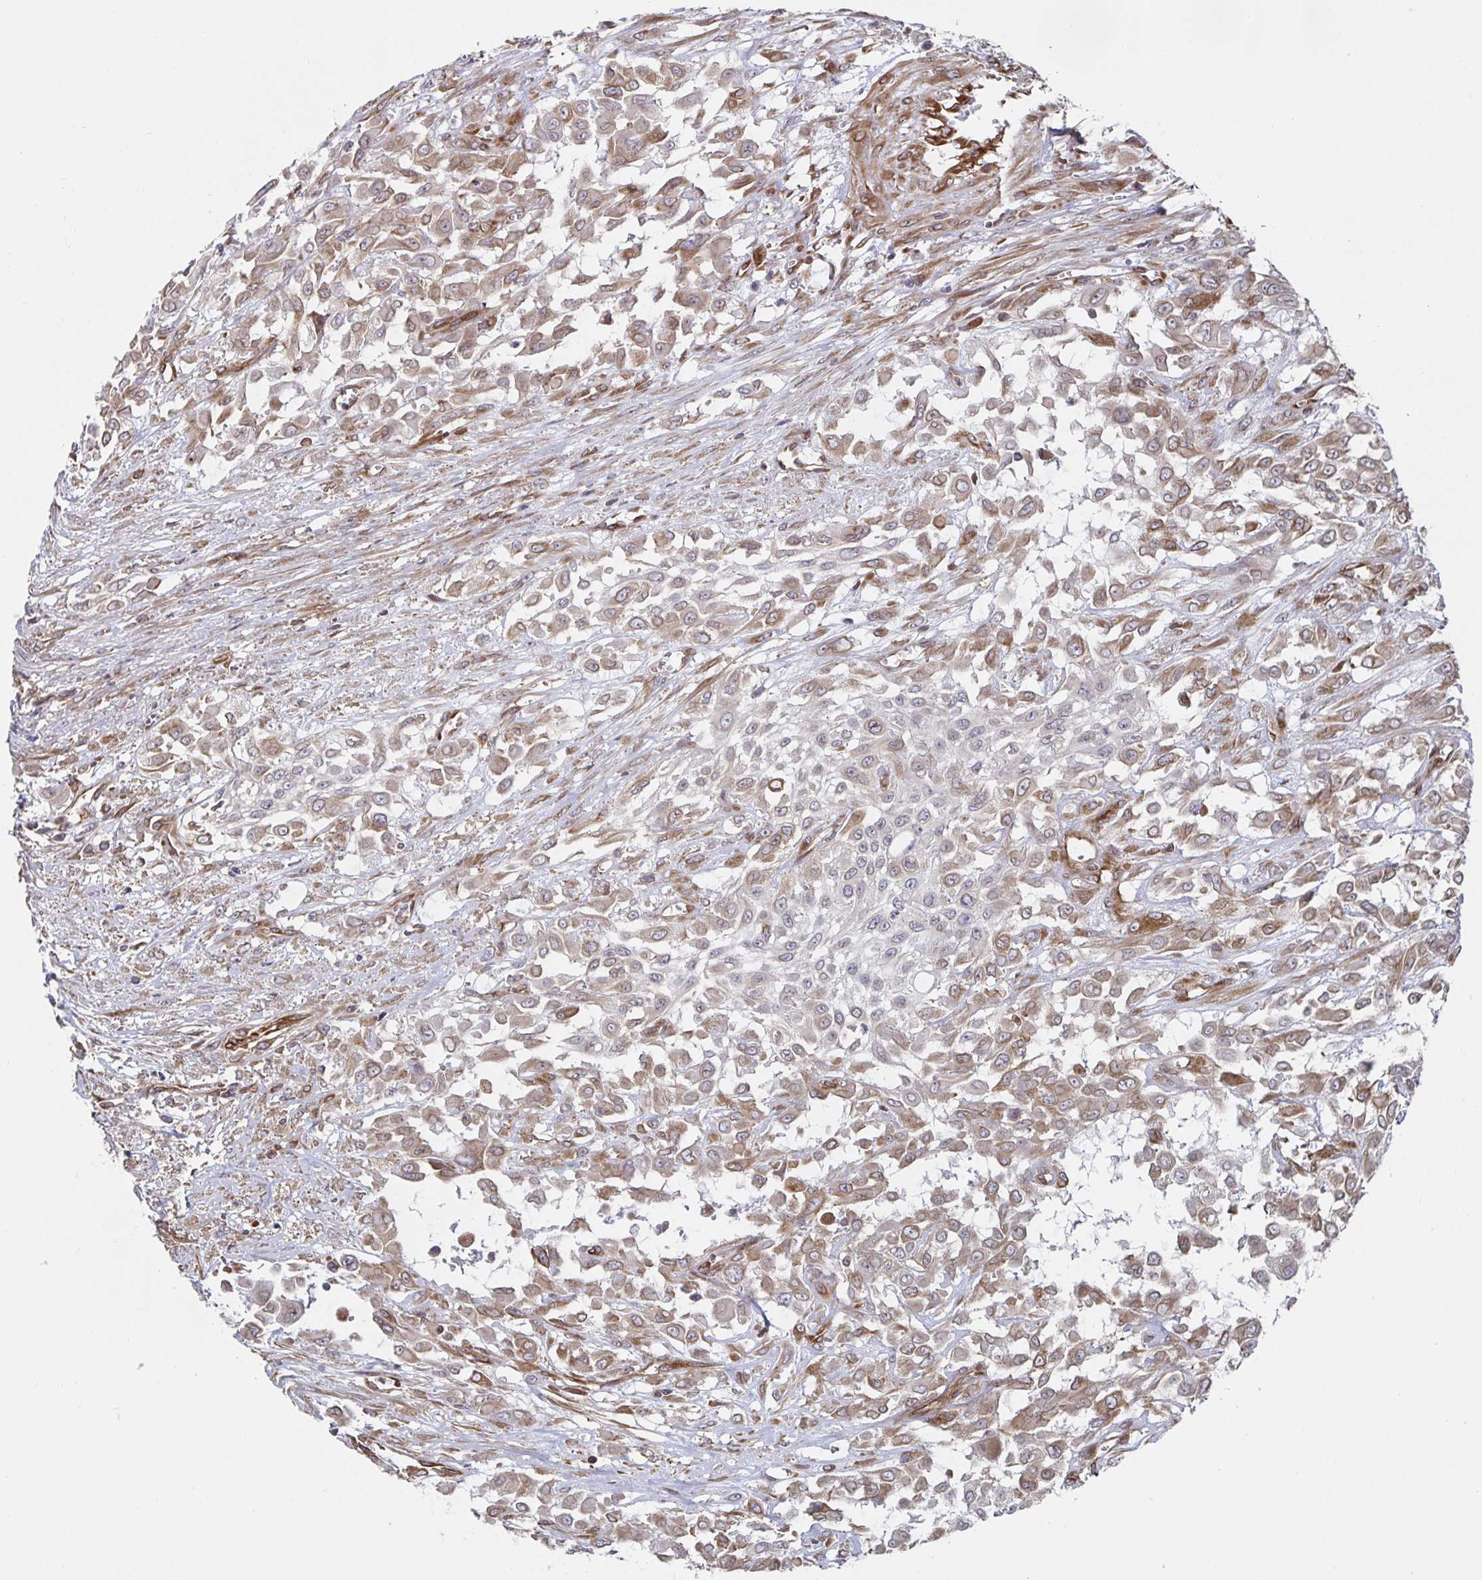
{"staining": {"intensity": "moderate", "quantity": ">75%", "location": "cytoplasmic/membranous"}, "tissue": "urothelial cancer", "cell_type": "Tumor cells", "image_type": "cancer", "snomed": [{"axis": "morphology", "description": "Urothelial carcinoma, High grade"}, {"axis": "topography", "description": "Urinary bladder"}], "caption": "Urothelial cancer stained for a protein (brown) reveals moderate cytoplasmic/membranous positive expression in about >75% of tumor cells.", "gene": "BCAP29", "patient": {"sex": "male", "age": 57}}